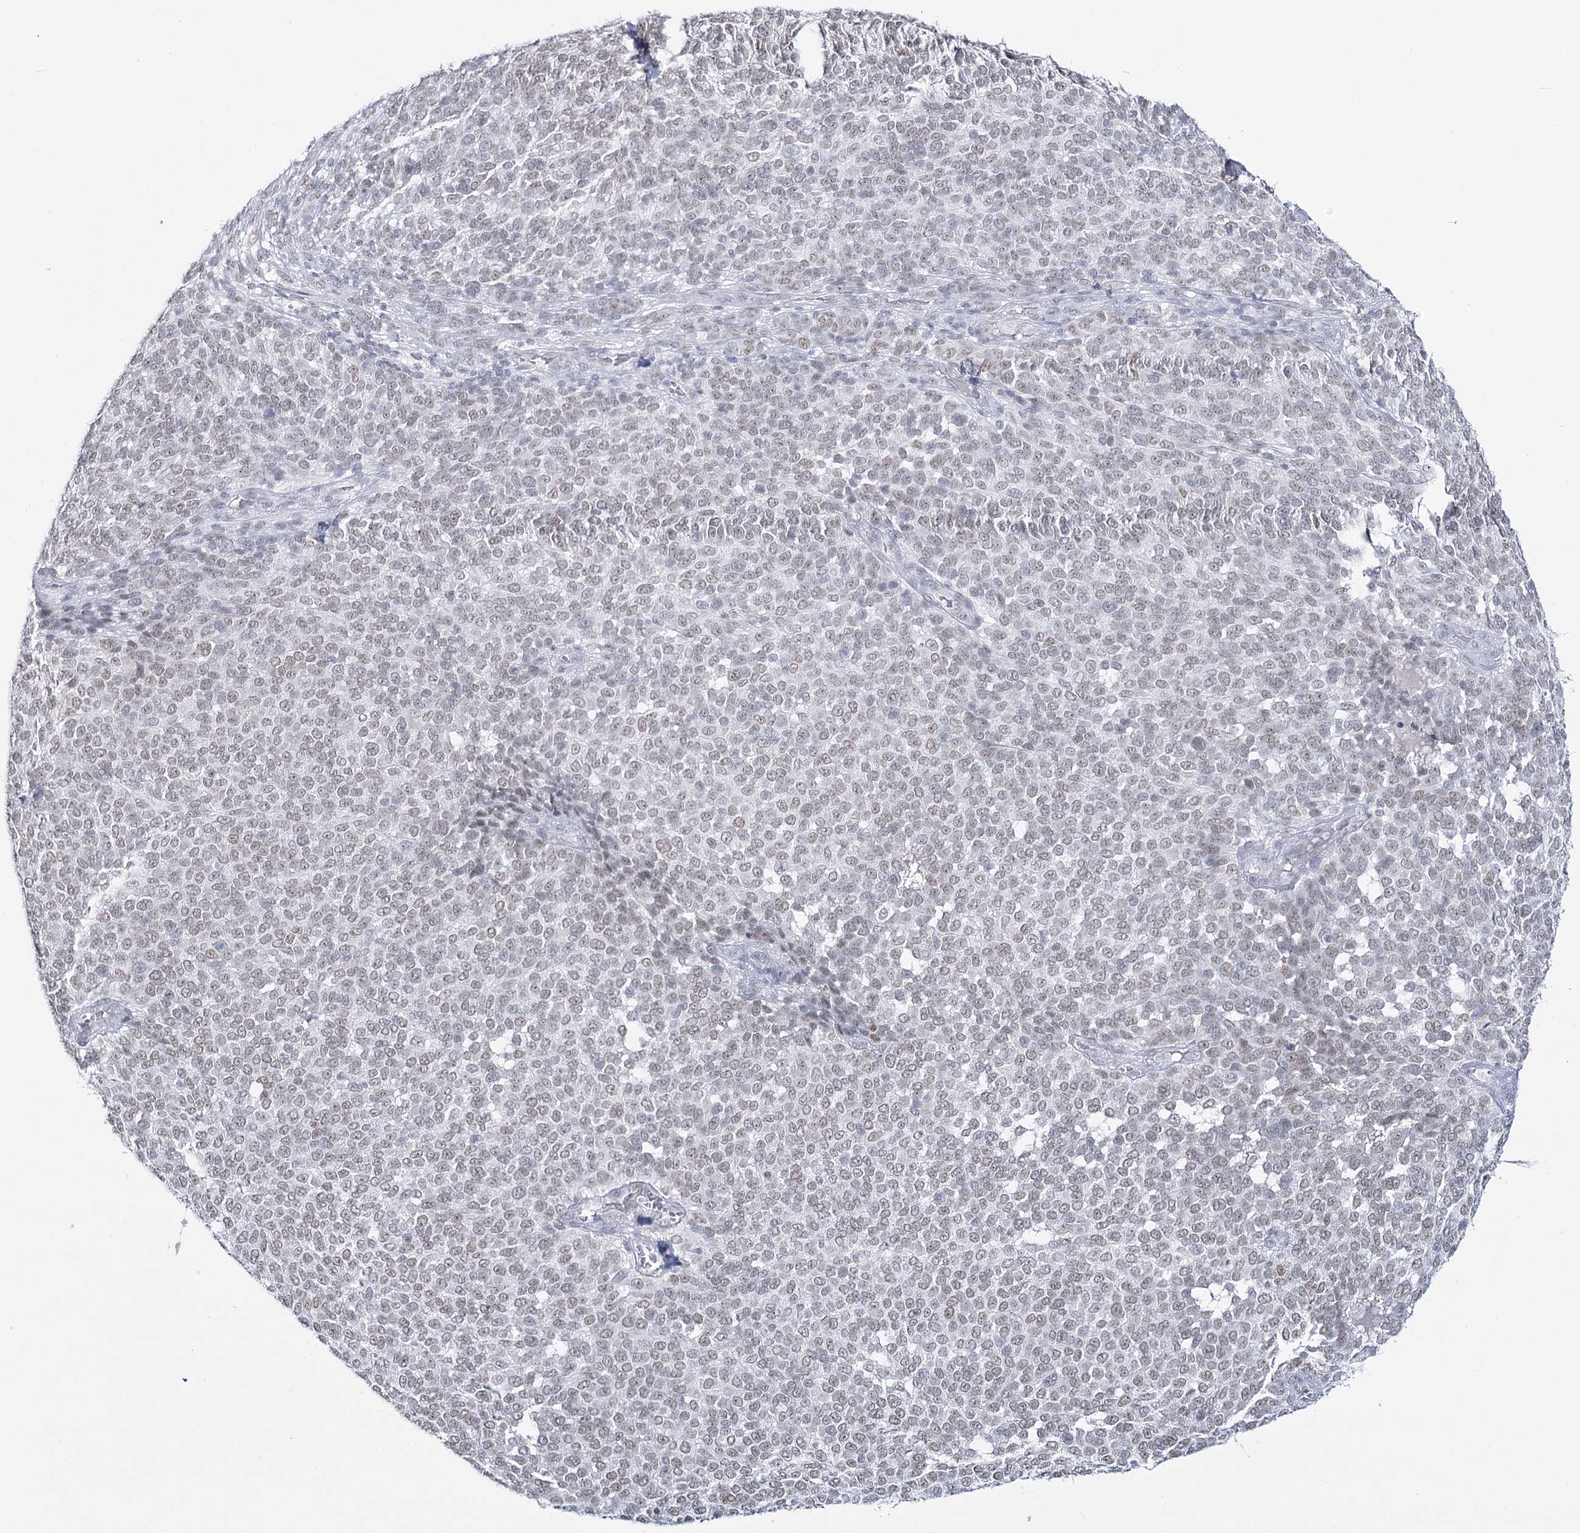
{"staining": {"intensity": "weak", "quantity": ">75%", "location": "nuclear"}, "tissue": "melanoma", "cell_type": "Tumor cells", "image_type": "cancer", "snomed": [{"axis": "morphology", "description": "Malignant melanoma, NOS"}, {"axis": "topography", "description": "Skin"}], "caption": "DAB (3,3'-diaminobenzidine) immunohistochemical staining of malignant melanoma displays weak nuclear protein staining in approximately >75% of tumor cells. The protein is stained brown, and the nuclei are stained in blue (DAB IHC with brightfield microscopy, high magnification).", "gene": "ZC3H8", "patient": {"sex": "male", "age": 49}}